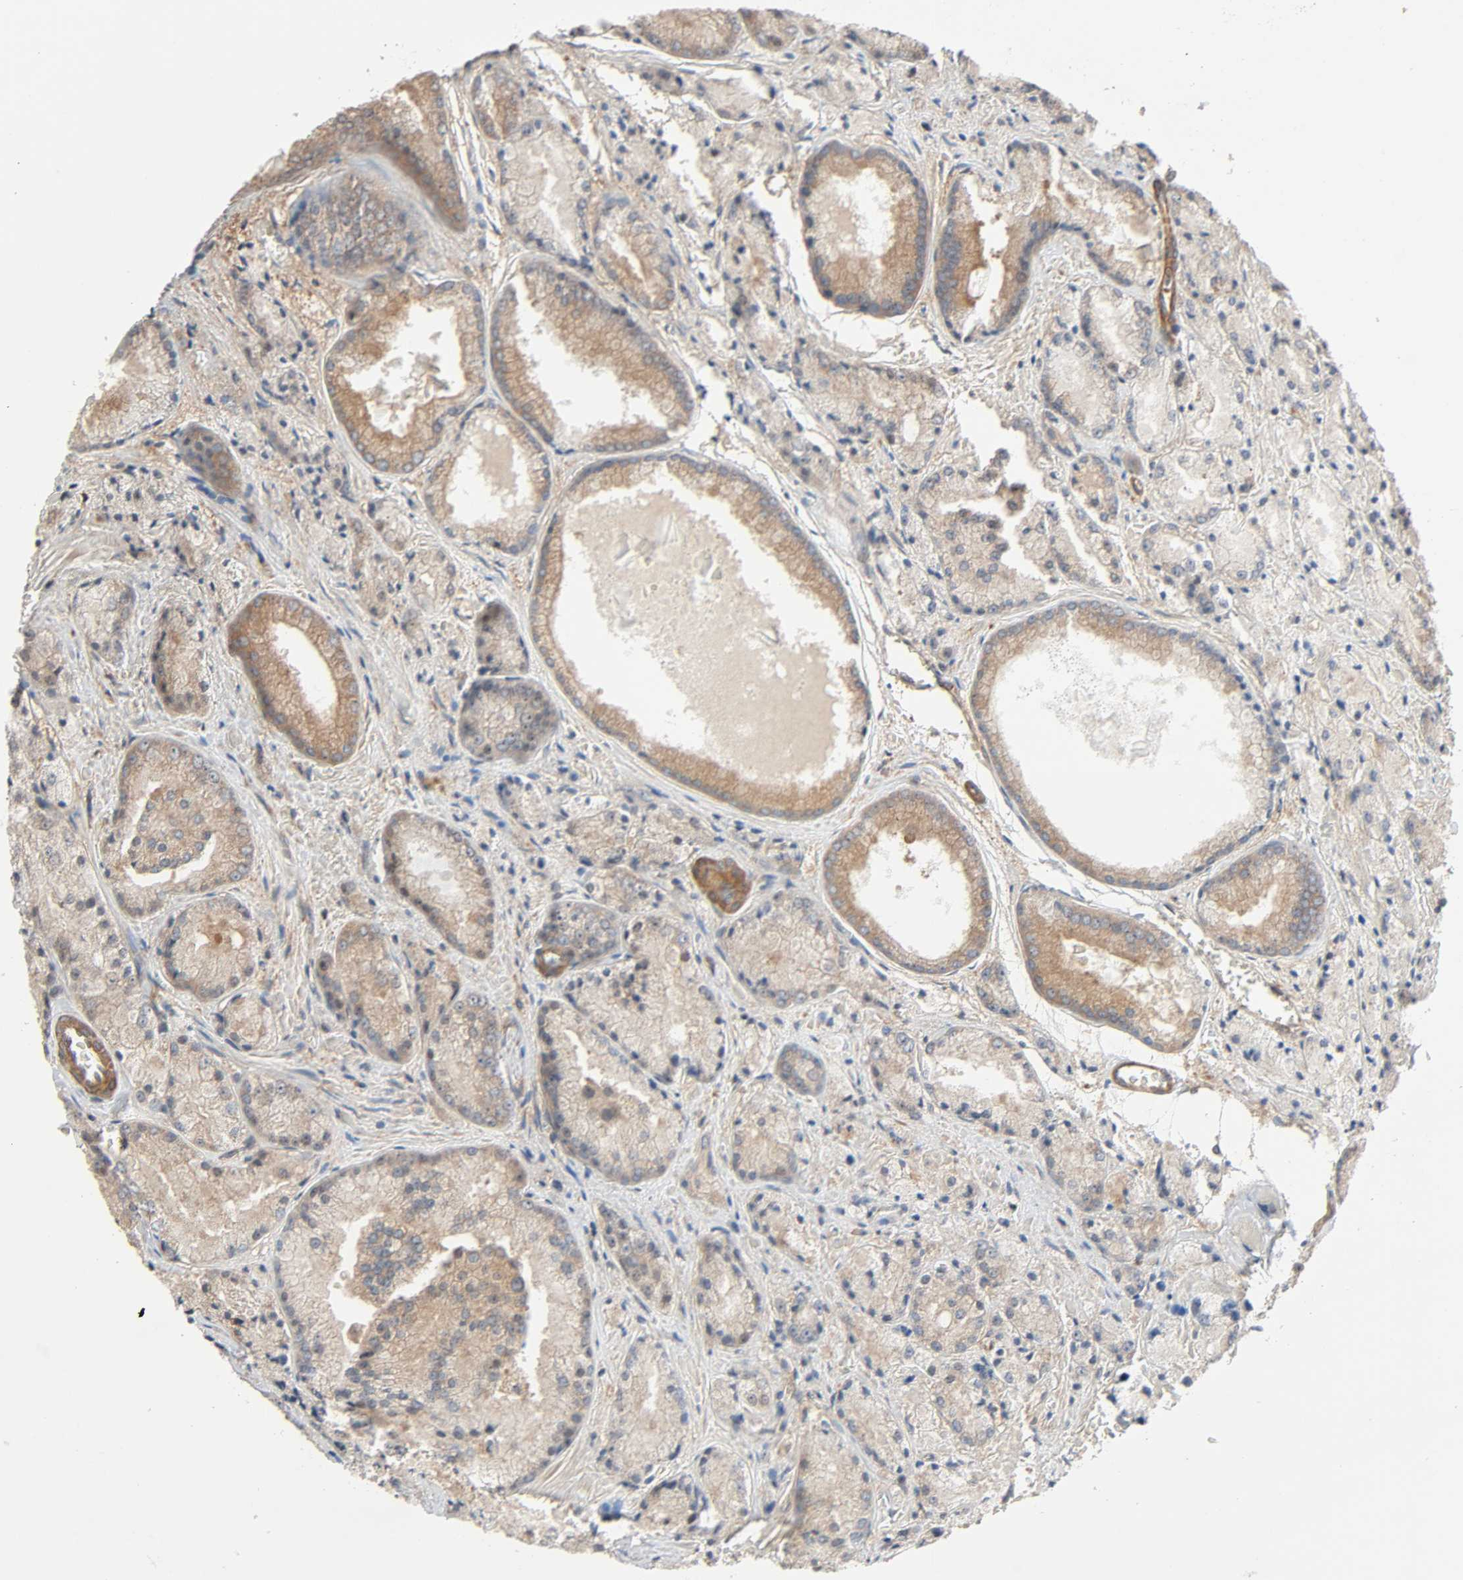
{"staining": {"intensity": "moderate", "quantity": ">75%", "location": "cytoplasmic/membranous"}, "tissue": "prostate cancer", "cell_type": "Tumor cells", "image_type": "cancer", "snomed": [{"axis": "morphology", "description": "Adenocarcinoma, Low grade"}, {"axis": "topography", "description": "Prostate"}], "caption": "Protein analysis of low-grade adenocarcinoma (prostate) tissue exhibits moderate cytoplasmic/membranous positivity in about >75% of tumor cells.", "gene": "PPP2R1B", "patient": {"sex": "male", "age": 64}}